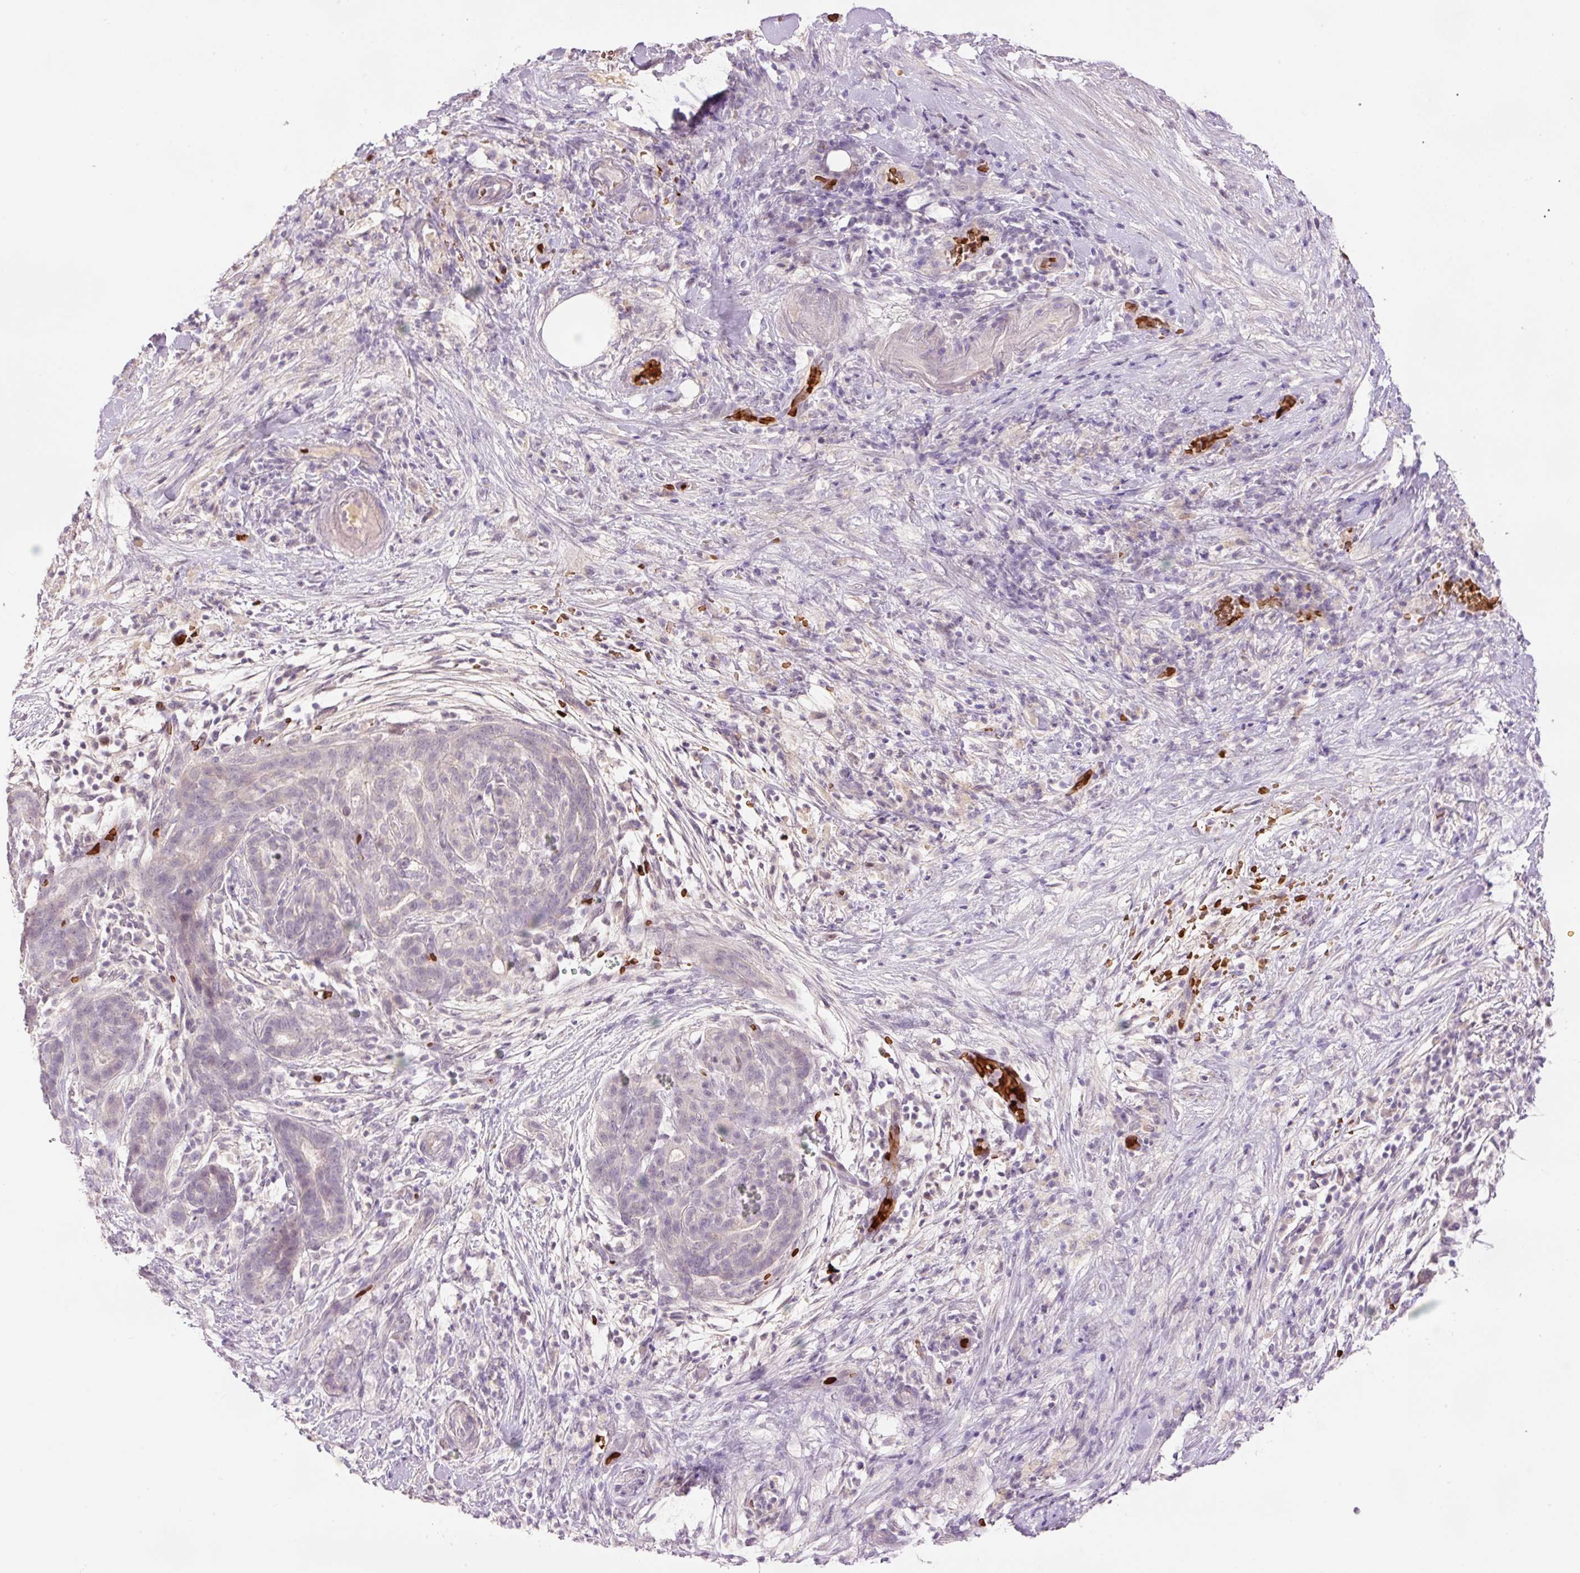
{"staining": {"intensity": "negative", "quantity": "none", "location": "none"}, "tissue": "pancreatic cancer", "cell_type": "Tumor cells", "image_type": "cancer", "snomed": [{"axis": "morphology", "description": "Adenocarcinoma, NOS"}, {"axis": "topography", "description": "Pancreas"}], "caption": "This is a photomicrograph of IHC staining of pancreatic cancer (adenocarcinoma), which shows no expression in tumor cells. The staining is performed using DAB brown chromogen with nuclei counter-stained in using hematoxylin.", "gene": "LY6G6D", "patient": {"sex": "male", "age": 44}}